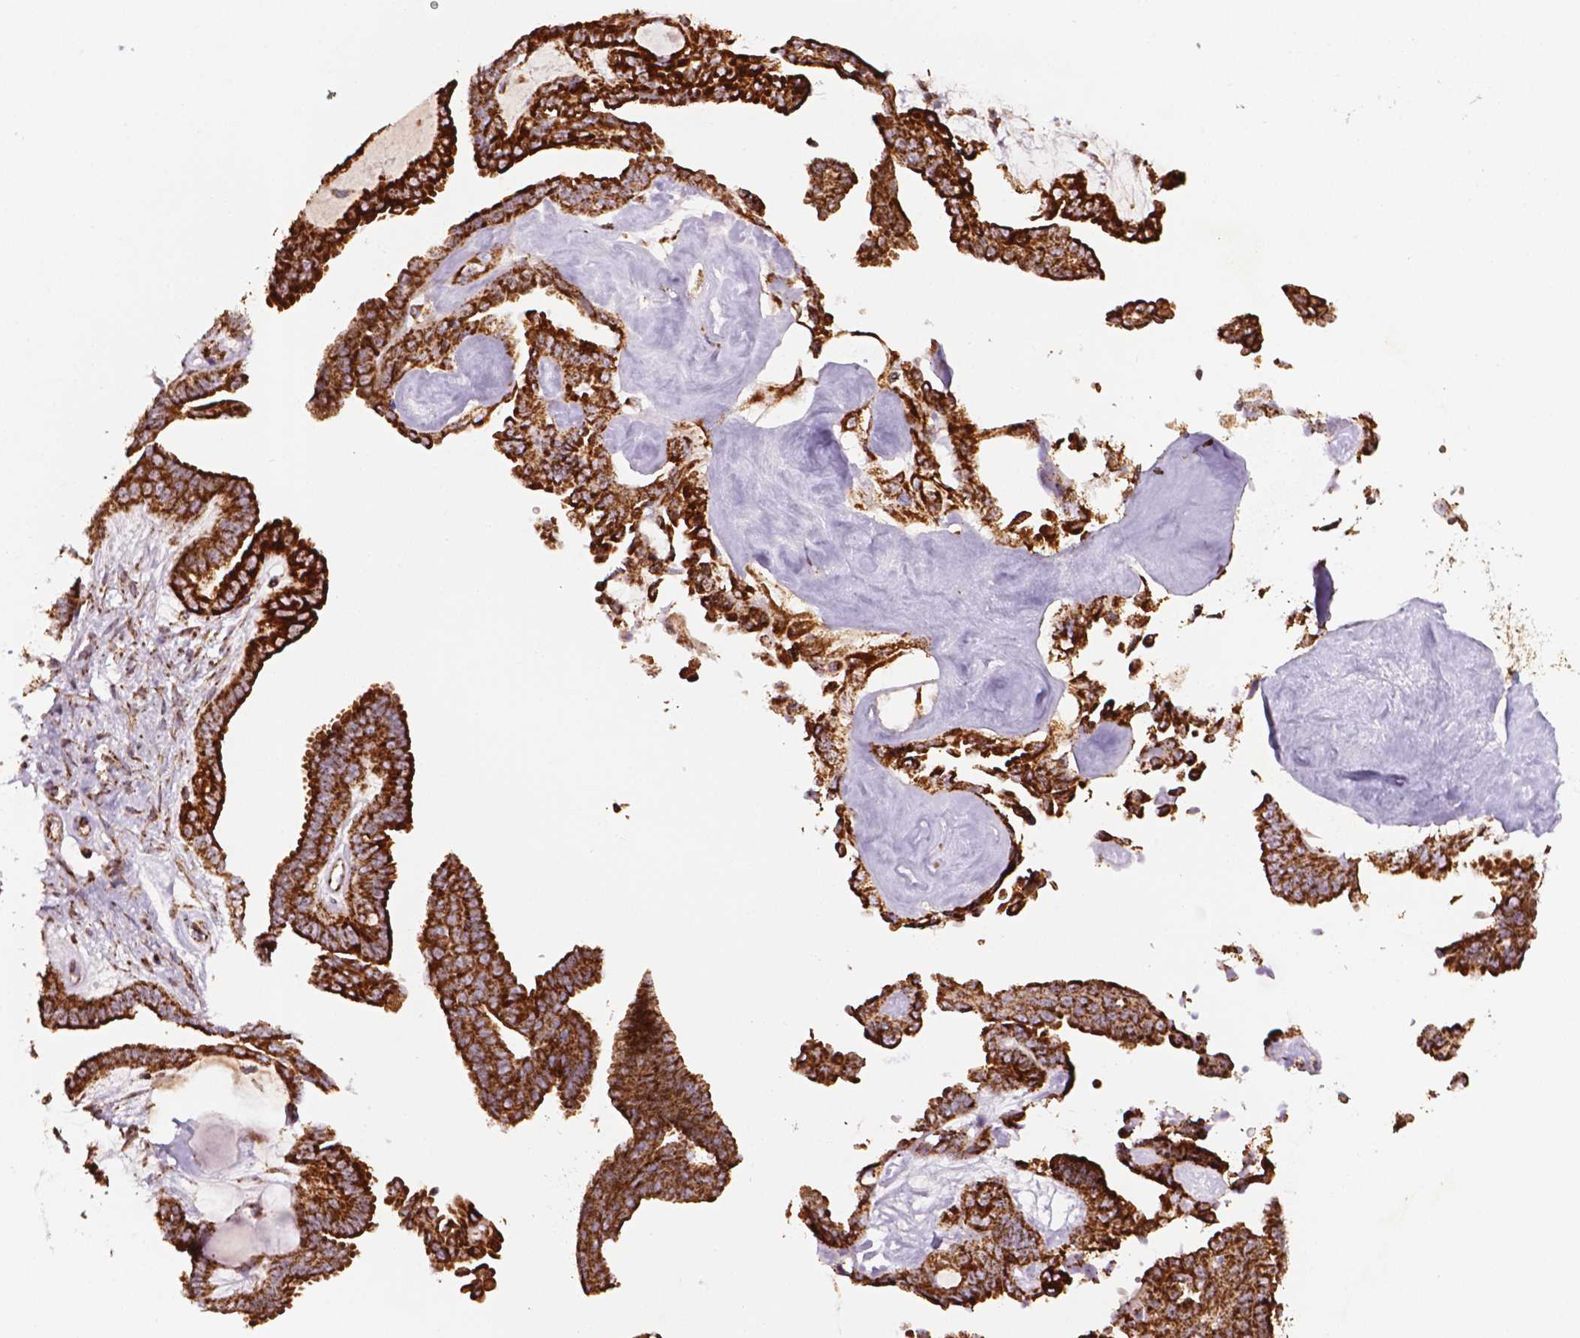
{"staining": {"intensity": "strong", "quantity": ">75%", "location": "cytoplasmic/membranous"}, "tissue": "ovarian cancer", "cell_type": "Tumor cells", "image_type": "cancer", "snomed": [{"axis": "morphology", "description": "Cystadenocarcinoma, serous, NOS"}, {"axis": "topography", "description": "Ovary"}], "caption": "Immunohistochemistry of ovarian cancer displays high levels of strong cytoplasmic/membranous expression in approximately >75% of tumor cells.", "gene": "ILVBL", "patient": {"sex": "female", "age": 71}}